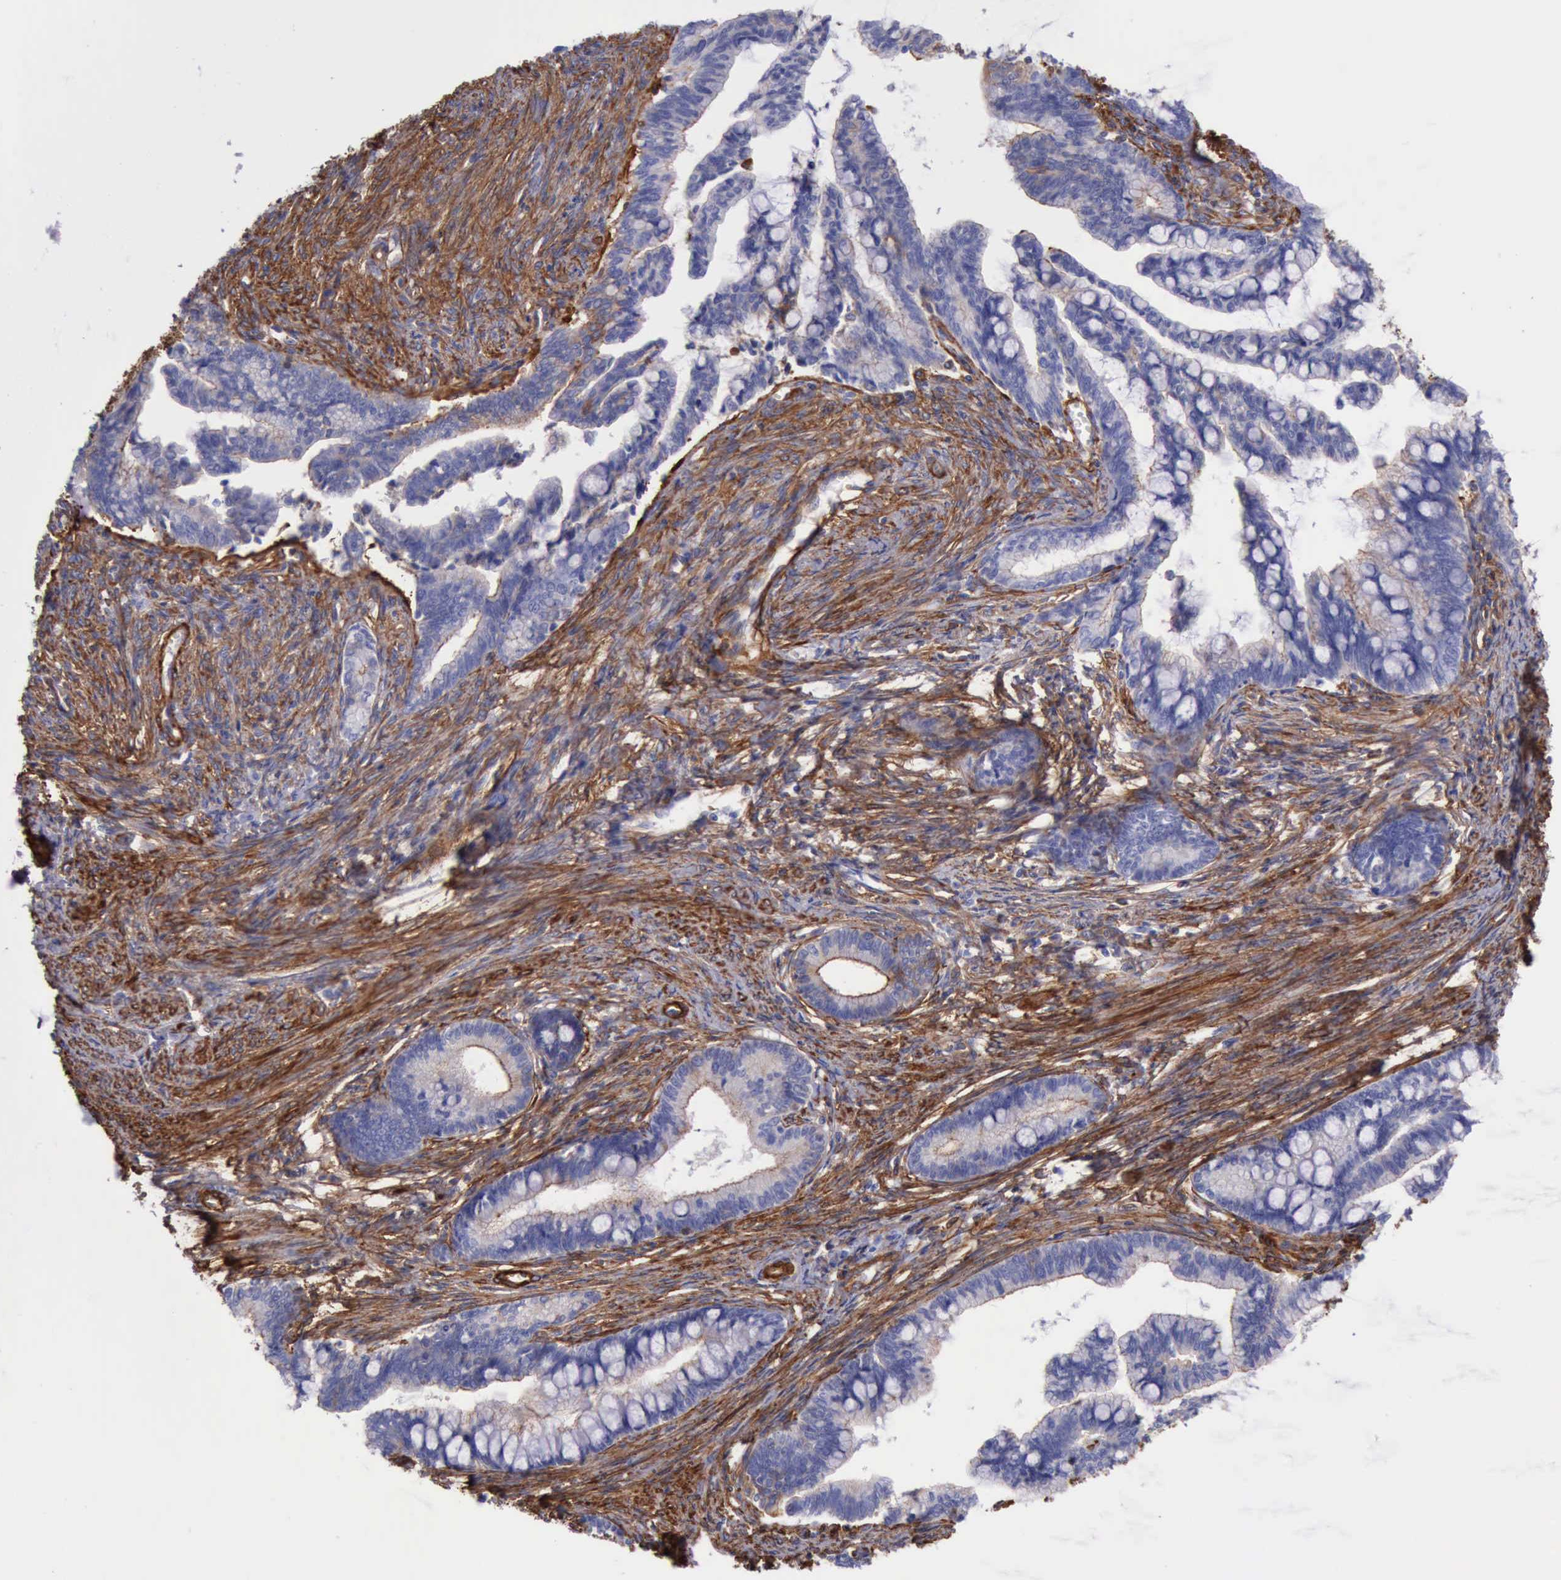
{"staining": {"intensity": "negative", "quantity": "none", "location": "none"}, "tissue": "cervical cancer", "cell_type": "Tumor cells", "image_type": "cancer", "snomed": [{"axis": "morphology", "description": "Adenocarcinoma, NOS"}, {"axis": "topography", "description": "Cervix"}], "caption": "The image exhibits no staining of tumor cells in cervical cancer (adenocarcinoma).", "gene": "FLNA", "patient": {"sex": "female", "age": 36}}